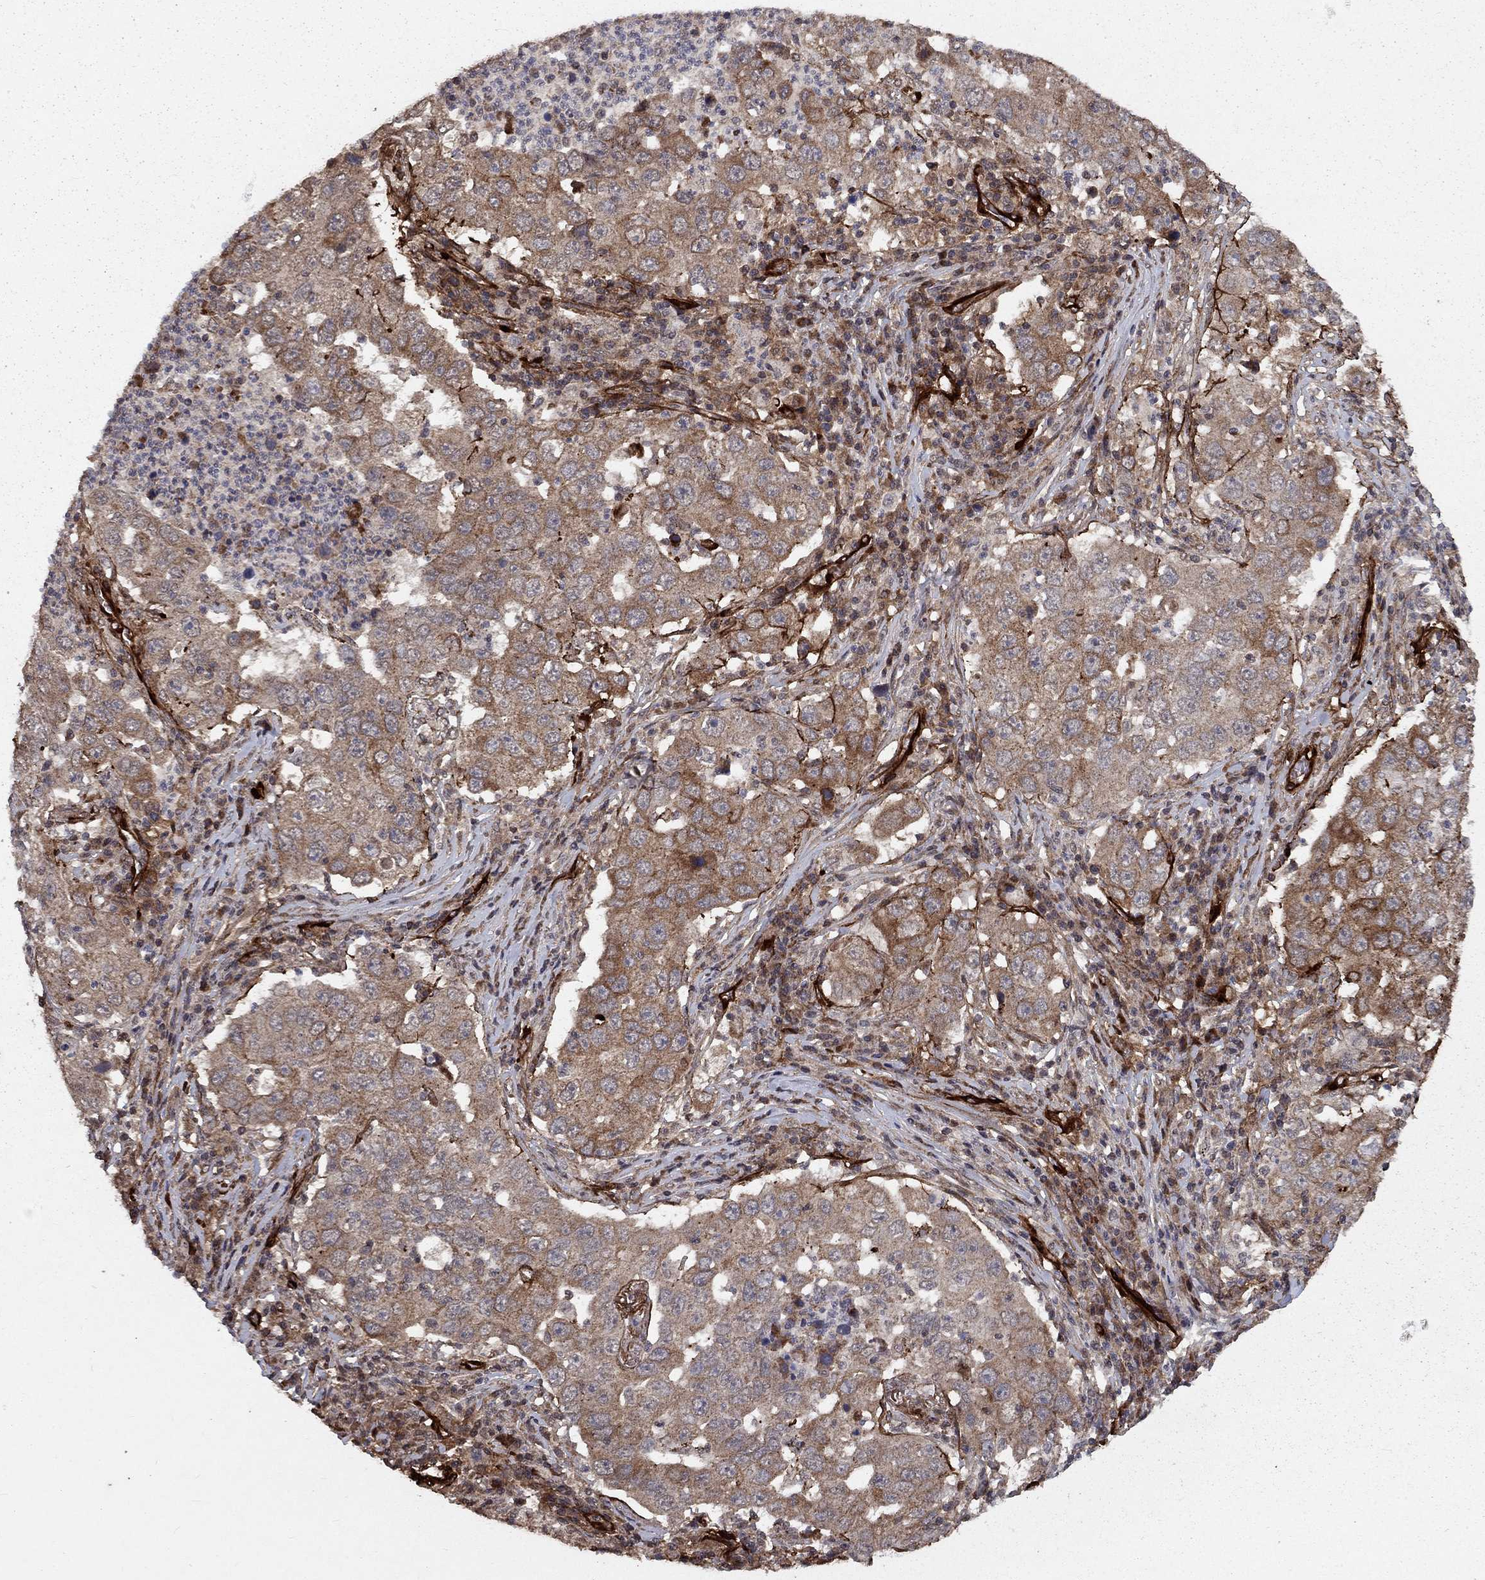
{"staining": {"intensity": "moderate", "quantity": ">75%", "location": "cytoplasmic/membranous"}, "tissue": "lung cancer", "cell_type": "Tumor cells", "image_type": "cancer", "snomed": [{"axis": "morphology", "description": "Adenocarcinoma, NOS"}, {"axis": "topography", "description": "Lung"}], "caption": "The micrograph exhibits immunohistochemical staining of lung cancer (adenocarcinoma). There is moderate cytoplasmic/membranous staining is identified in approximately >75% of tumor cells. (Stains: DAB in brown, nuclei in blue, Microscopy: brightfield microscopy at high magnification).", "gene": "COL18A1", "patient": {"sex": "male", "age": 73}}